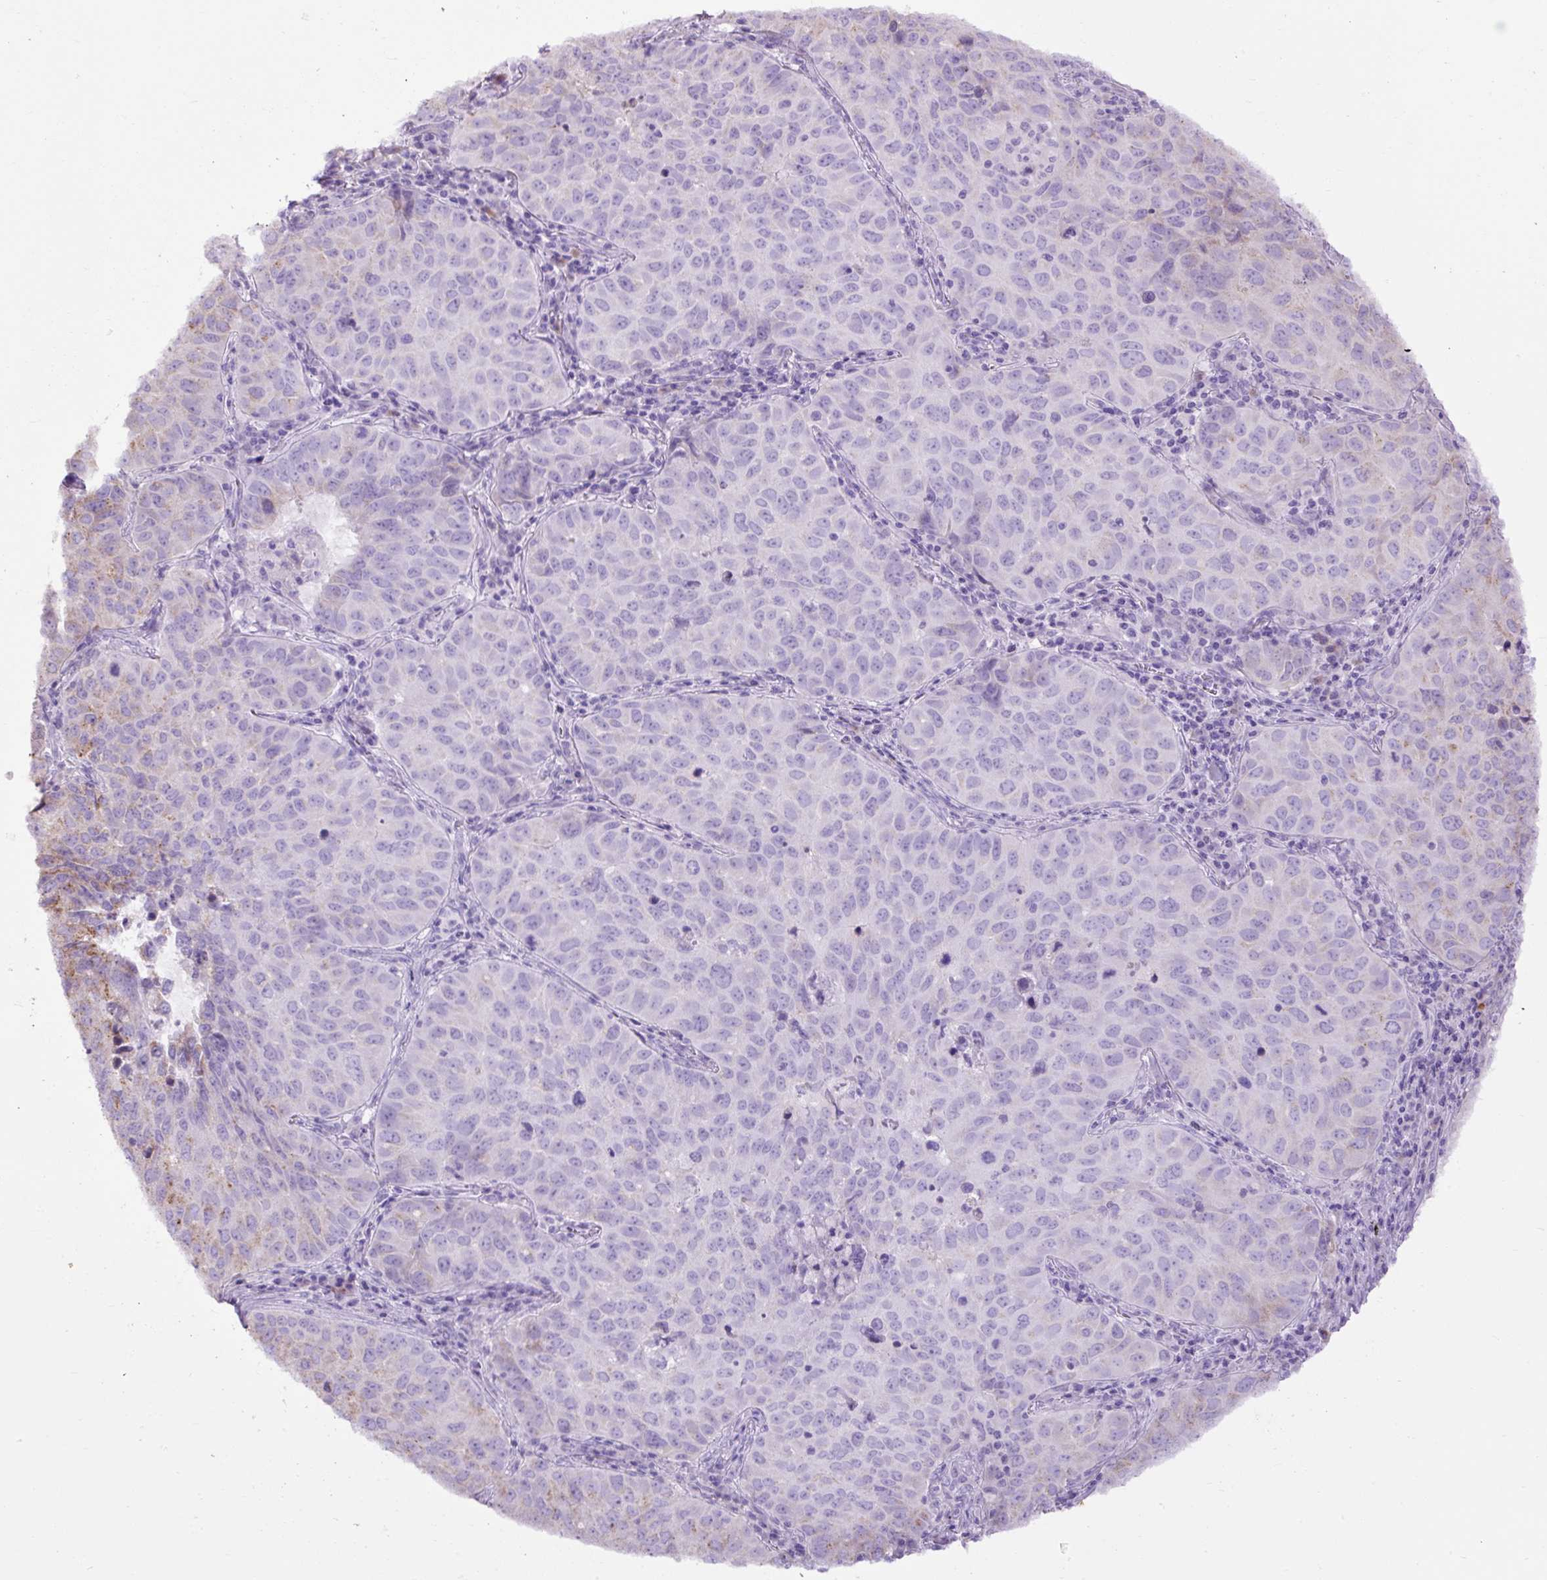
{"staining": {"intensity": "moderate", "quantity": "25%-75%", "location": "cytoplasmic/membranous"}, "tissue": "lung cancer", "cell_type": "Tumor cells", "image_type": "cancer", "snomed": [{"axis": "morphology", "description": "Adenocarcinoma, NOS"}, {"axis": "topography", "description": "Lung"}], "caption": "Protein expression analysis of human adenocarcinoma (lung) reveals moderate cytoplasmic/membranous expression in about 25%-75% of tumor cells.", "gene": "ABR", "patient": {"sex": "female", "age": 50}}